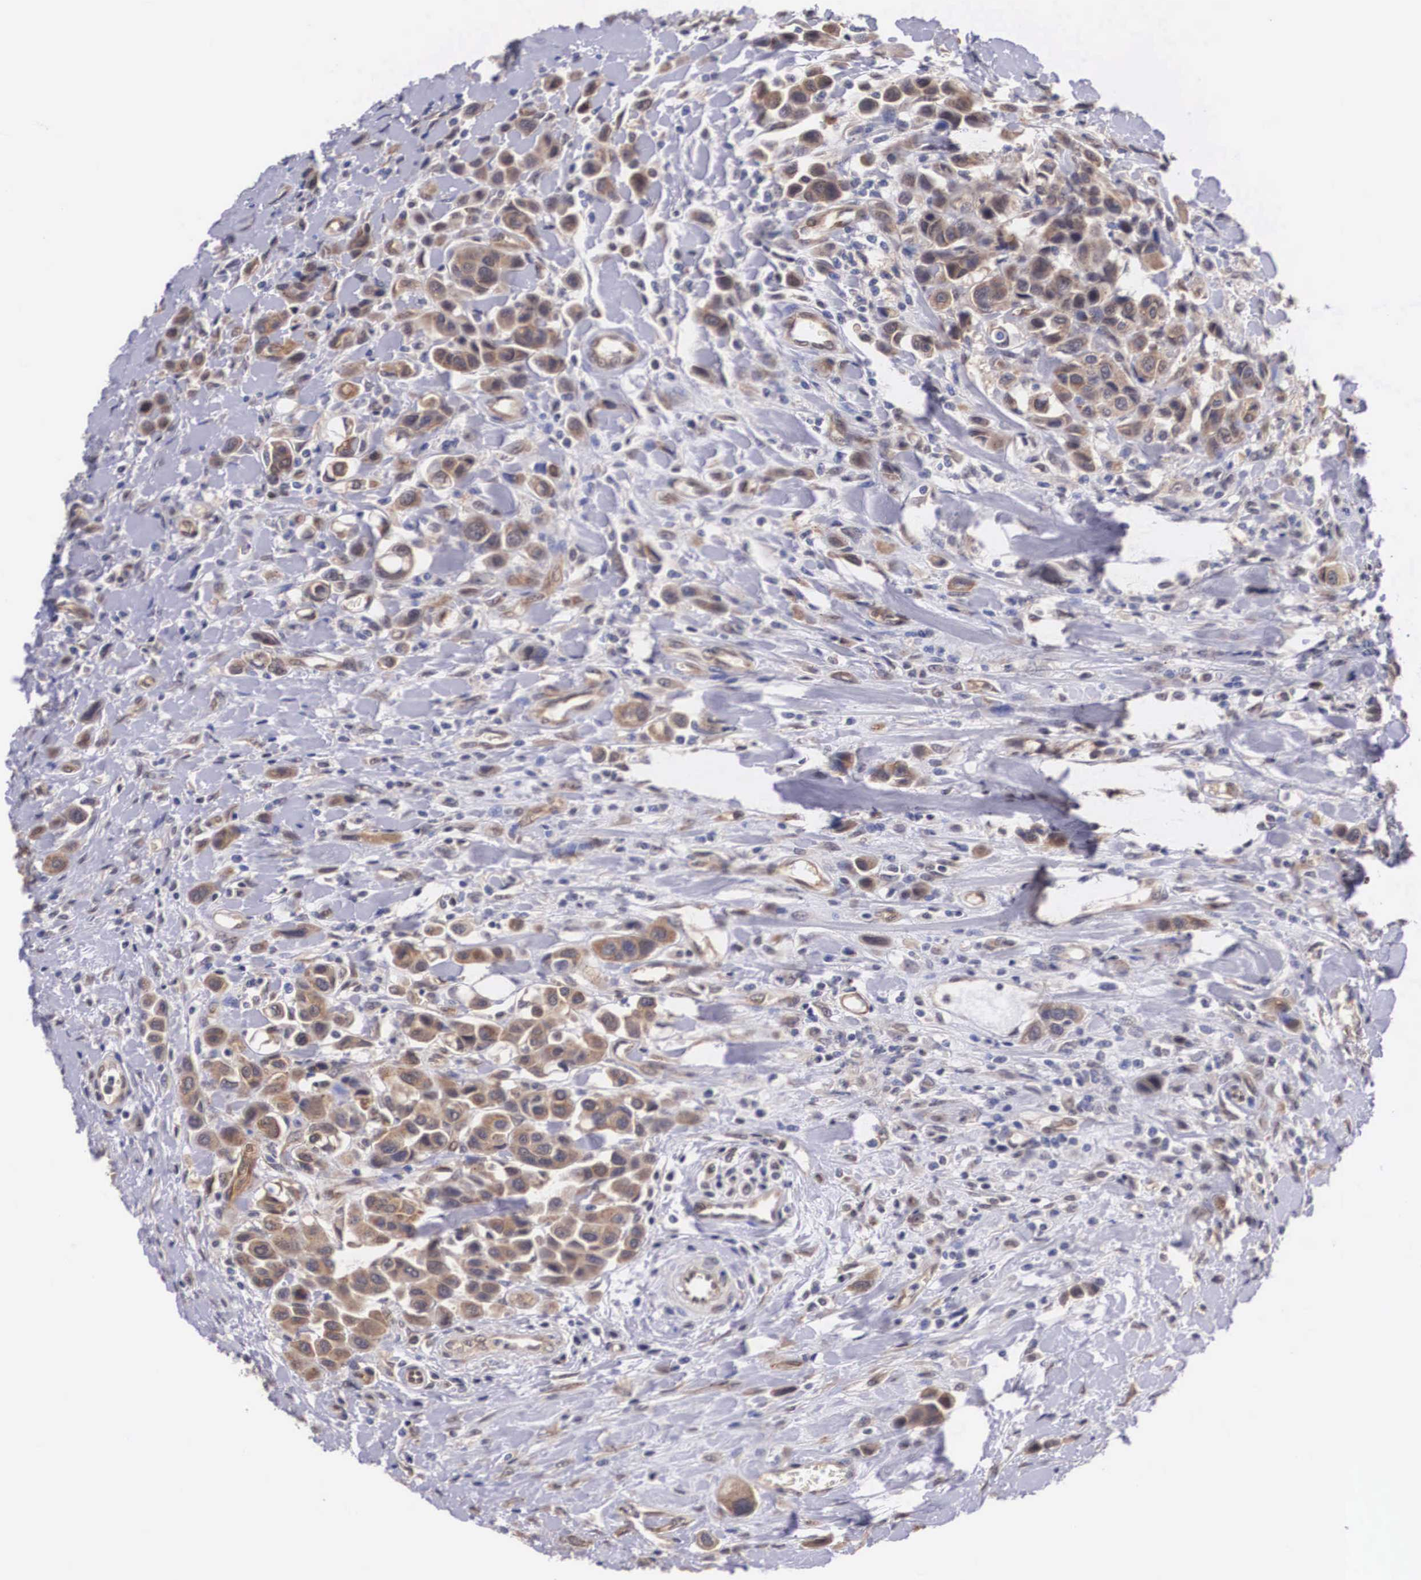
{"staining": {"intensity": "moderate", "quantity": "25%-75%", "location": "cytoplasmic/membranous"}, "tissue": "urothelial cancer", "cell_type": "Tumor cells", "image_type": "cancer", "snomed": [{"axis": "morphology", "description": "Urothelial carcinoma, High grade"}, {"axis": "topography", "description": "Urinary bladder"}], "caption": "Tumor cells exhibit medium levels of moderate cytoplasmic/membranous expression in approximately 25%-75% of cells in urothelial cancer. (DAB (3,3'-diaminobenzidine) IHC with brightfield microscopy, high magnification).", "gene": "OTX2", "patient": {"sex": "male", "age": 50}}